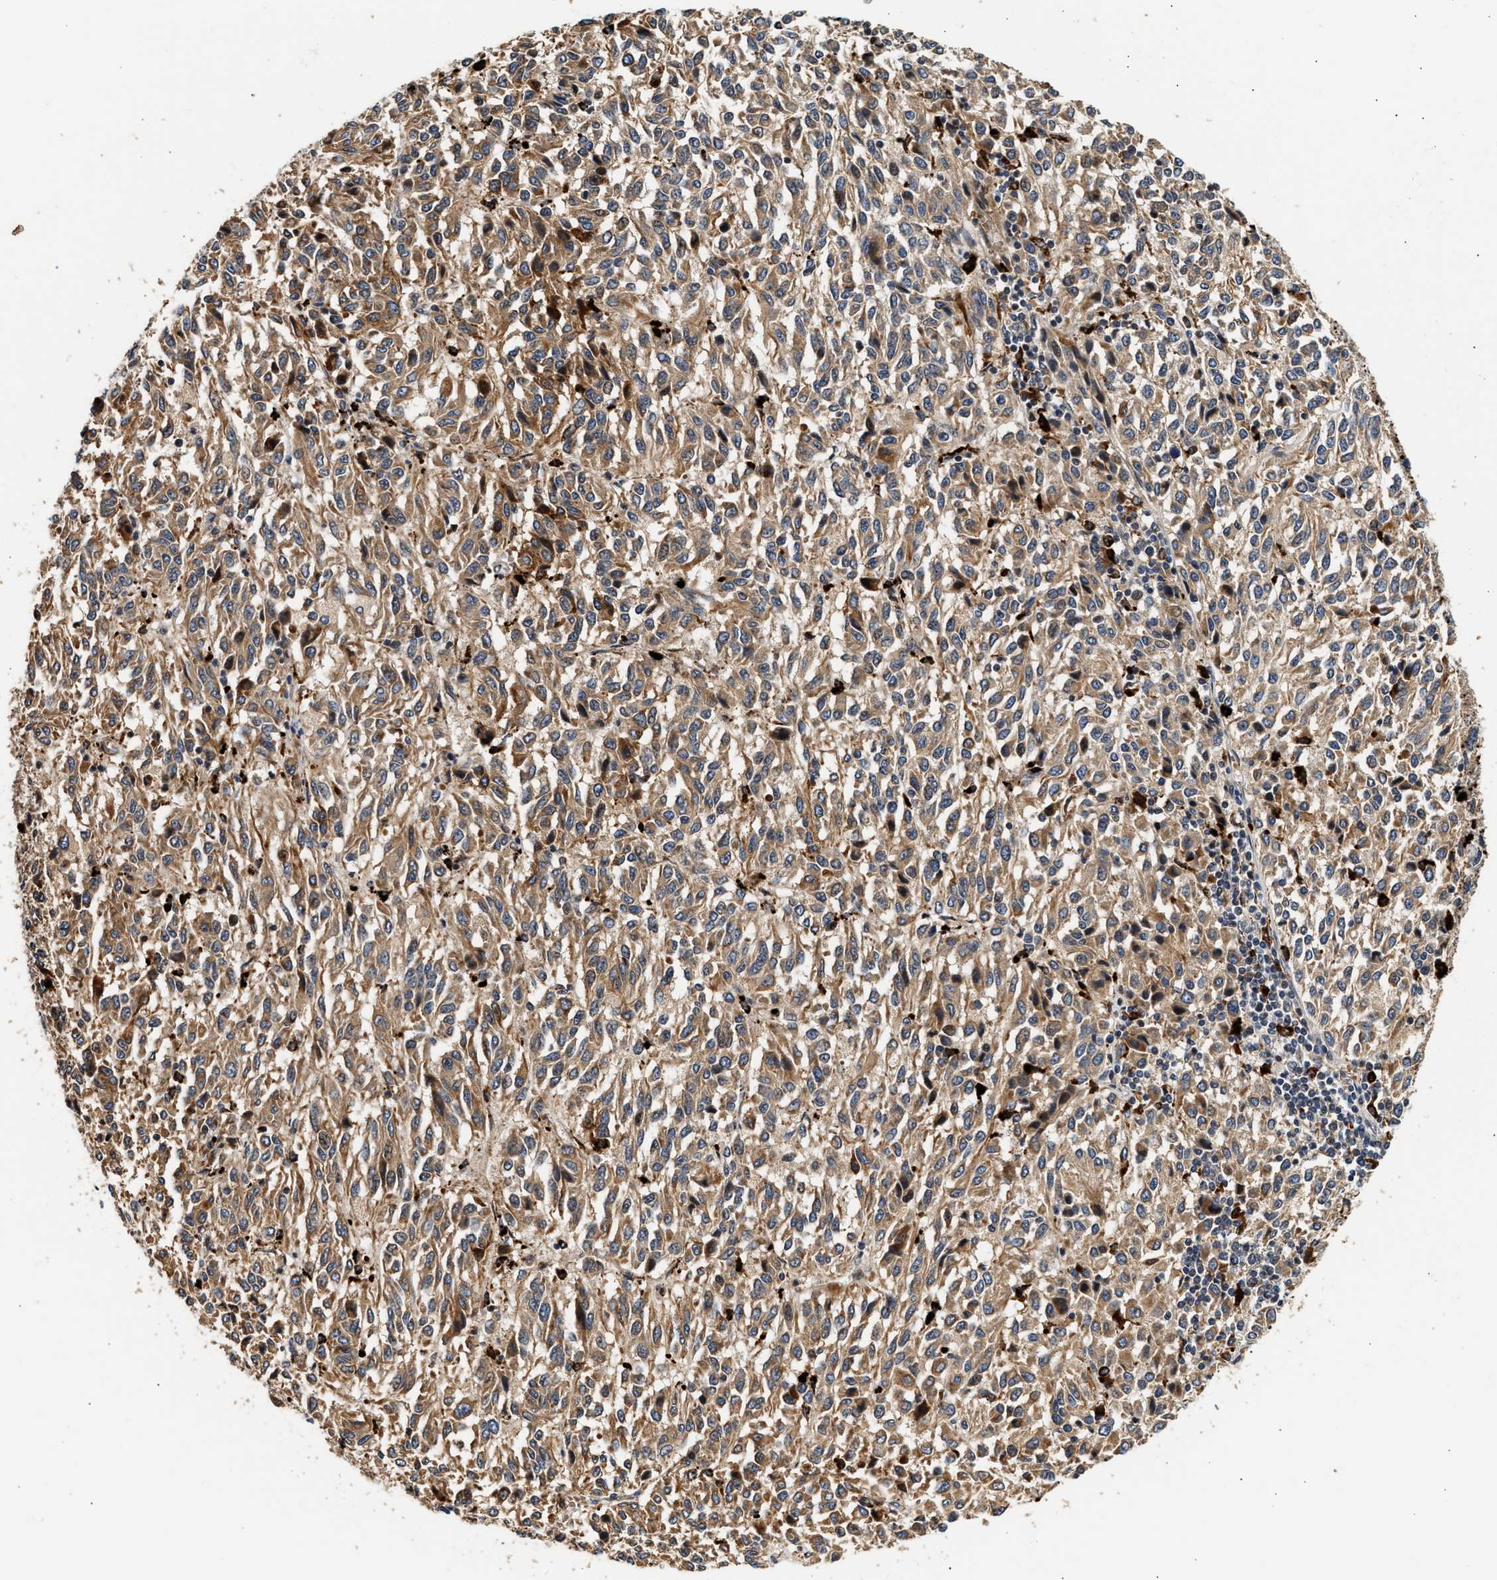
{"staining": {"intensity": "moderate", "quantity": ">75%", "location": "cytoplasmic/membranous"}, "tissue": "melanoma", "cell_type": "Tumor cells", "image_type": "cancer", "snomed": [{"axis": "morphology", "description": "Malignant melanoma, Metastatic site"}, {"axis": "topography", "description": "Lung"}], "caption": "Protein staining displays moderate cytoplasmic/membranous positivity in about >75% of tumor cells in melanoma. (DAB (3,3'-diaminobenzidine) IHC, brown staining for protein, blue staining for nuclei).", "gene": "PLD3", "patient": {"sex": "male", "age": 64}}